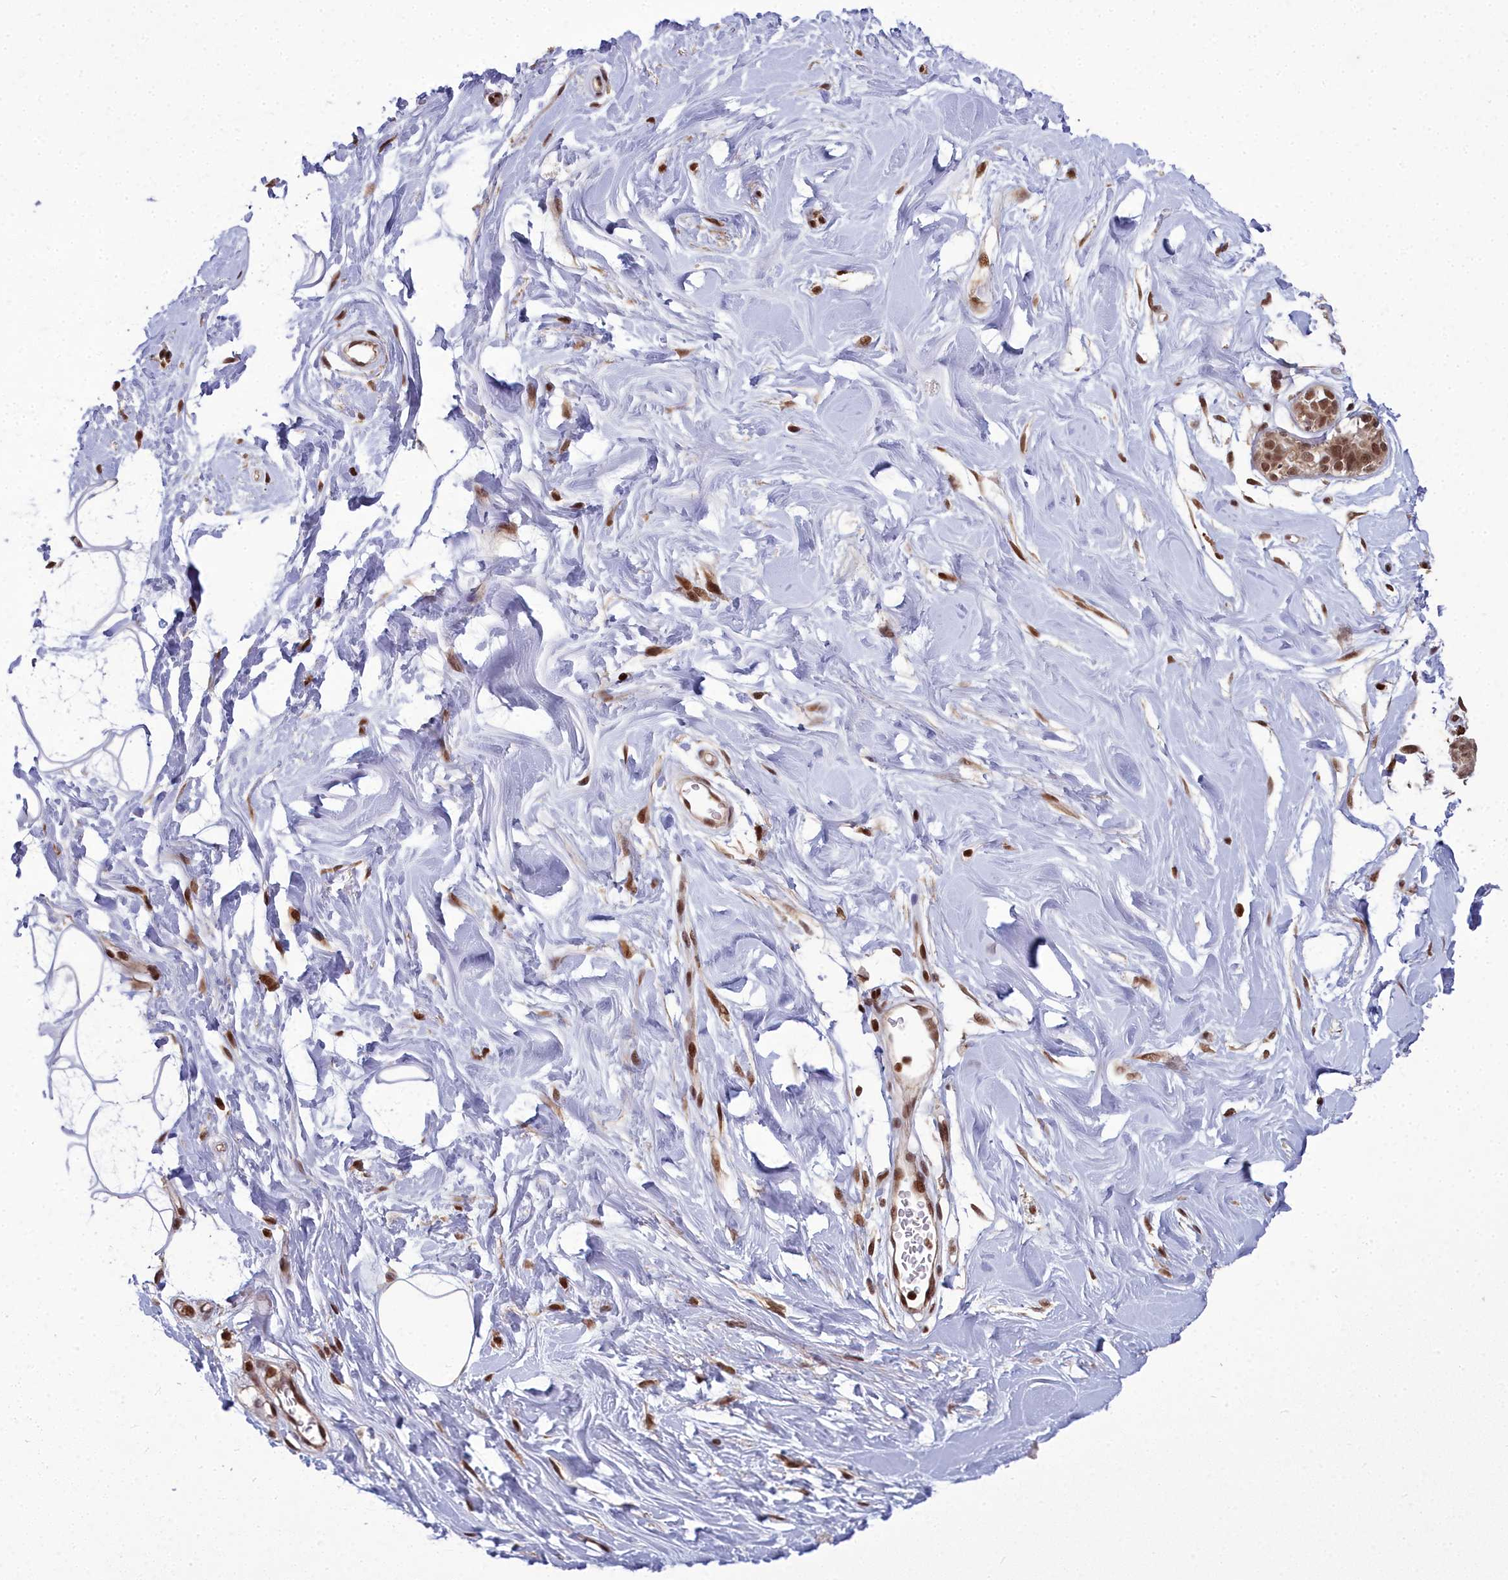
{"staining": {"intensity": "moderate", "quantity": ">75%", "location": "nuclear"}, "tissue": "adipose tissue", "cell_type": "Adipocytes", "image_type": "normal", "snomed": [{"axis": "morphology", "description": "Normal tissue, NOS"}, {"axis": "topography", "description": "Breast"}], "caption": "Benign adipose tissue demonstrates moderate nuclear staining in about >75% of adipocytes (DAB (3,3'-diaminobenzidine) IHC, brown staining for protein, blue staining for nuclei)..", "gene": "GMEB1", "patient": {"sex": "female", "age": 26}}